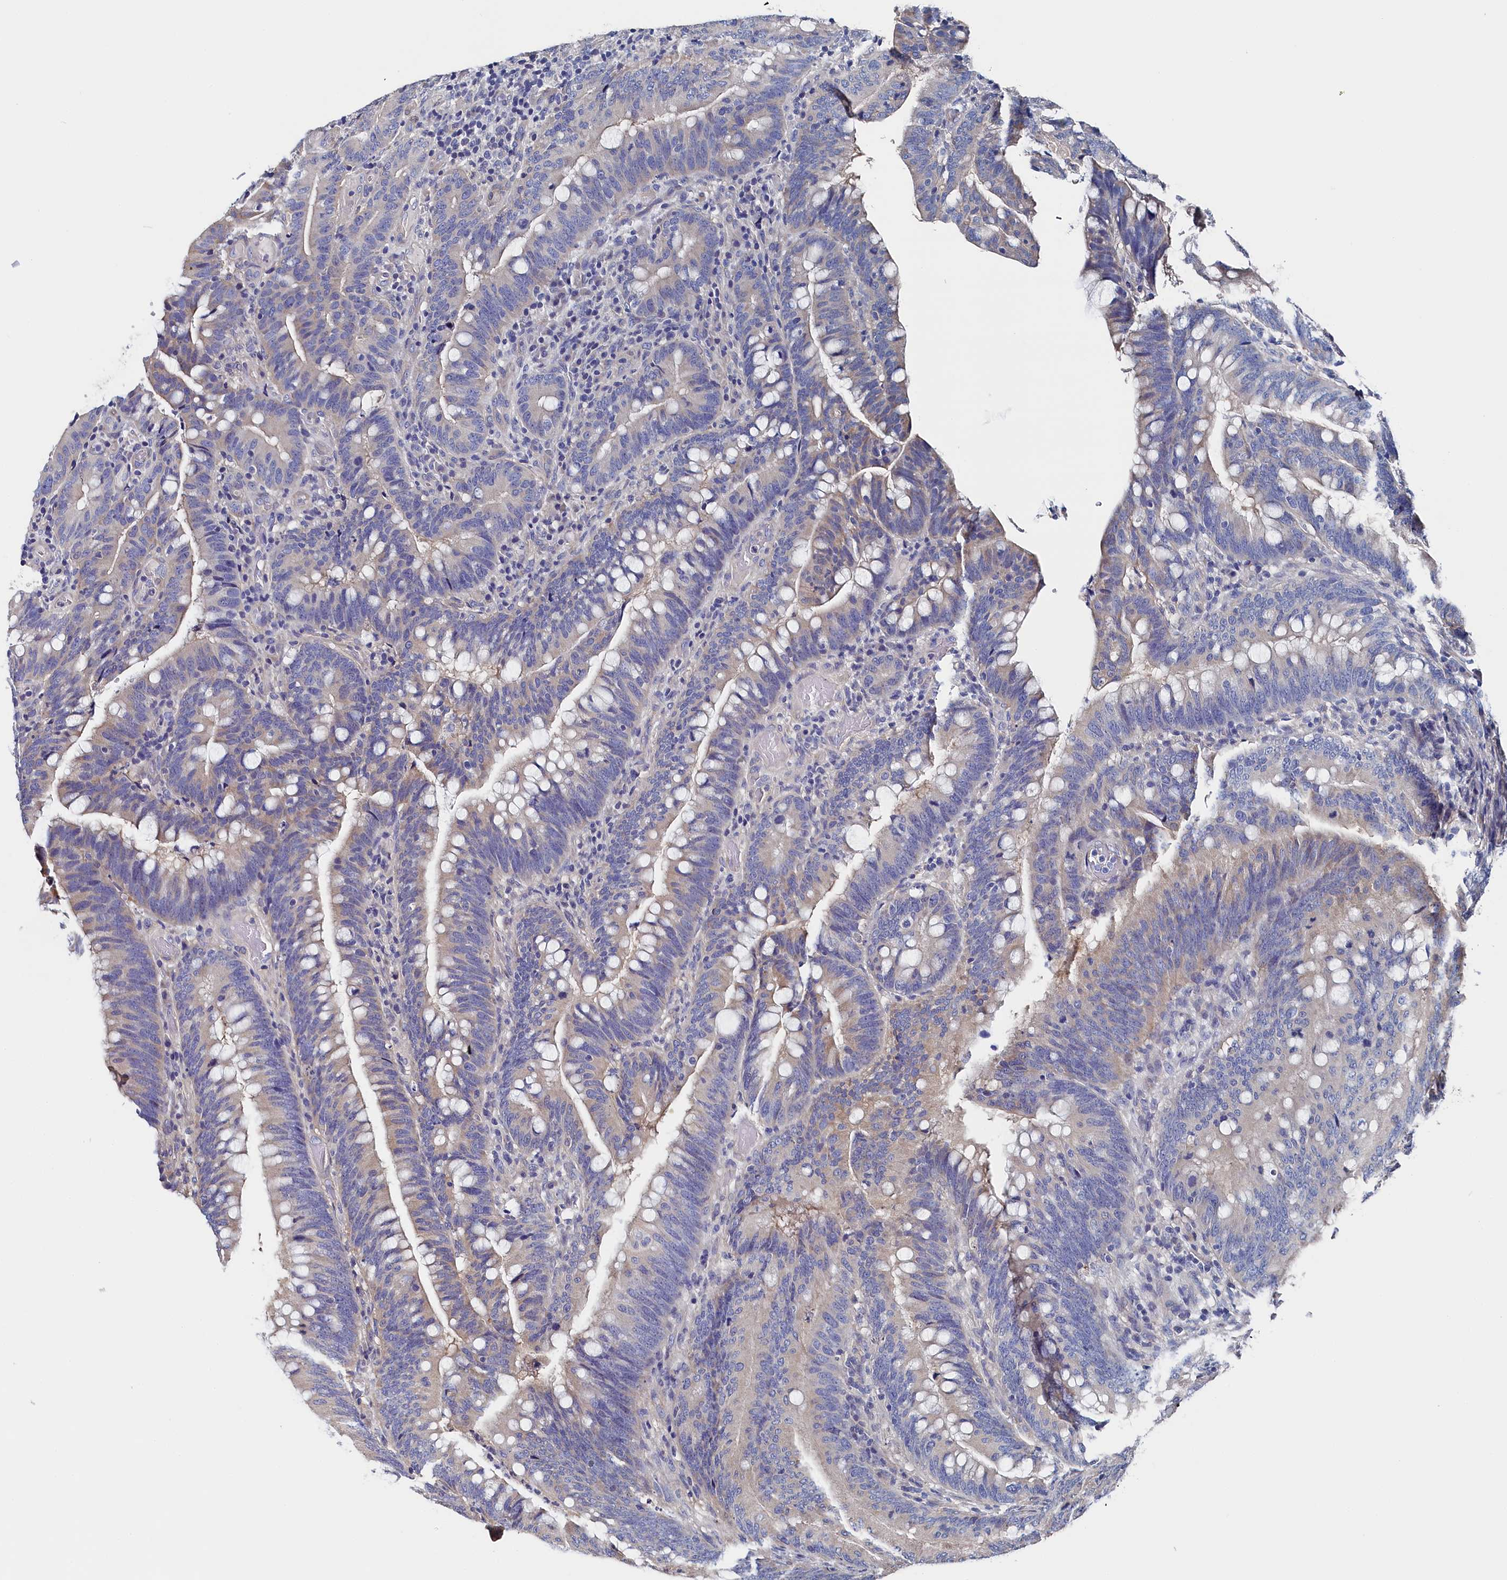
{"staining": {"intensity": "weak", "quantity": "<25%", "location": "cytoplasmic/membranous"}, "tissue": "colorectal cancer", "cell_type": "Tumor cells", "image_type": "cancer", "snomed": [{"axis": "morphology", "description": "Adenocarcinoma, NOS"}, {"axis": "topography", "description": "Colon"}], "caption": "An image of colorectal cancer (adenocarcinoma) stained for a protein shows no brown staining in tumor cells.", "gene": "BHMT", "patient": {"sex": "female", "age": 66}}